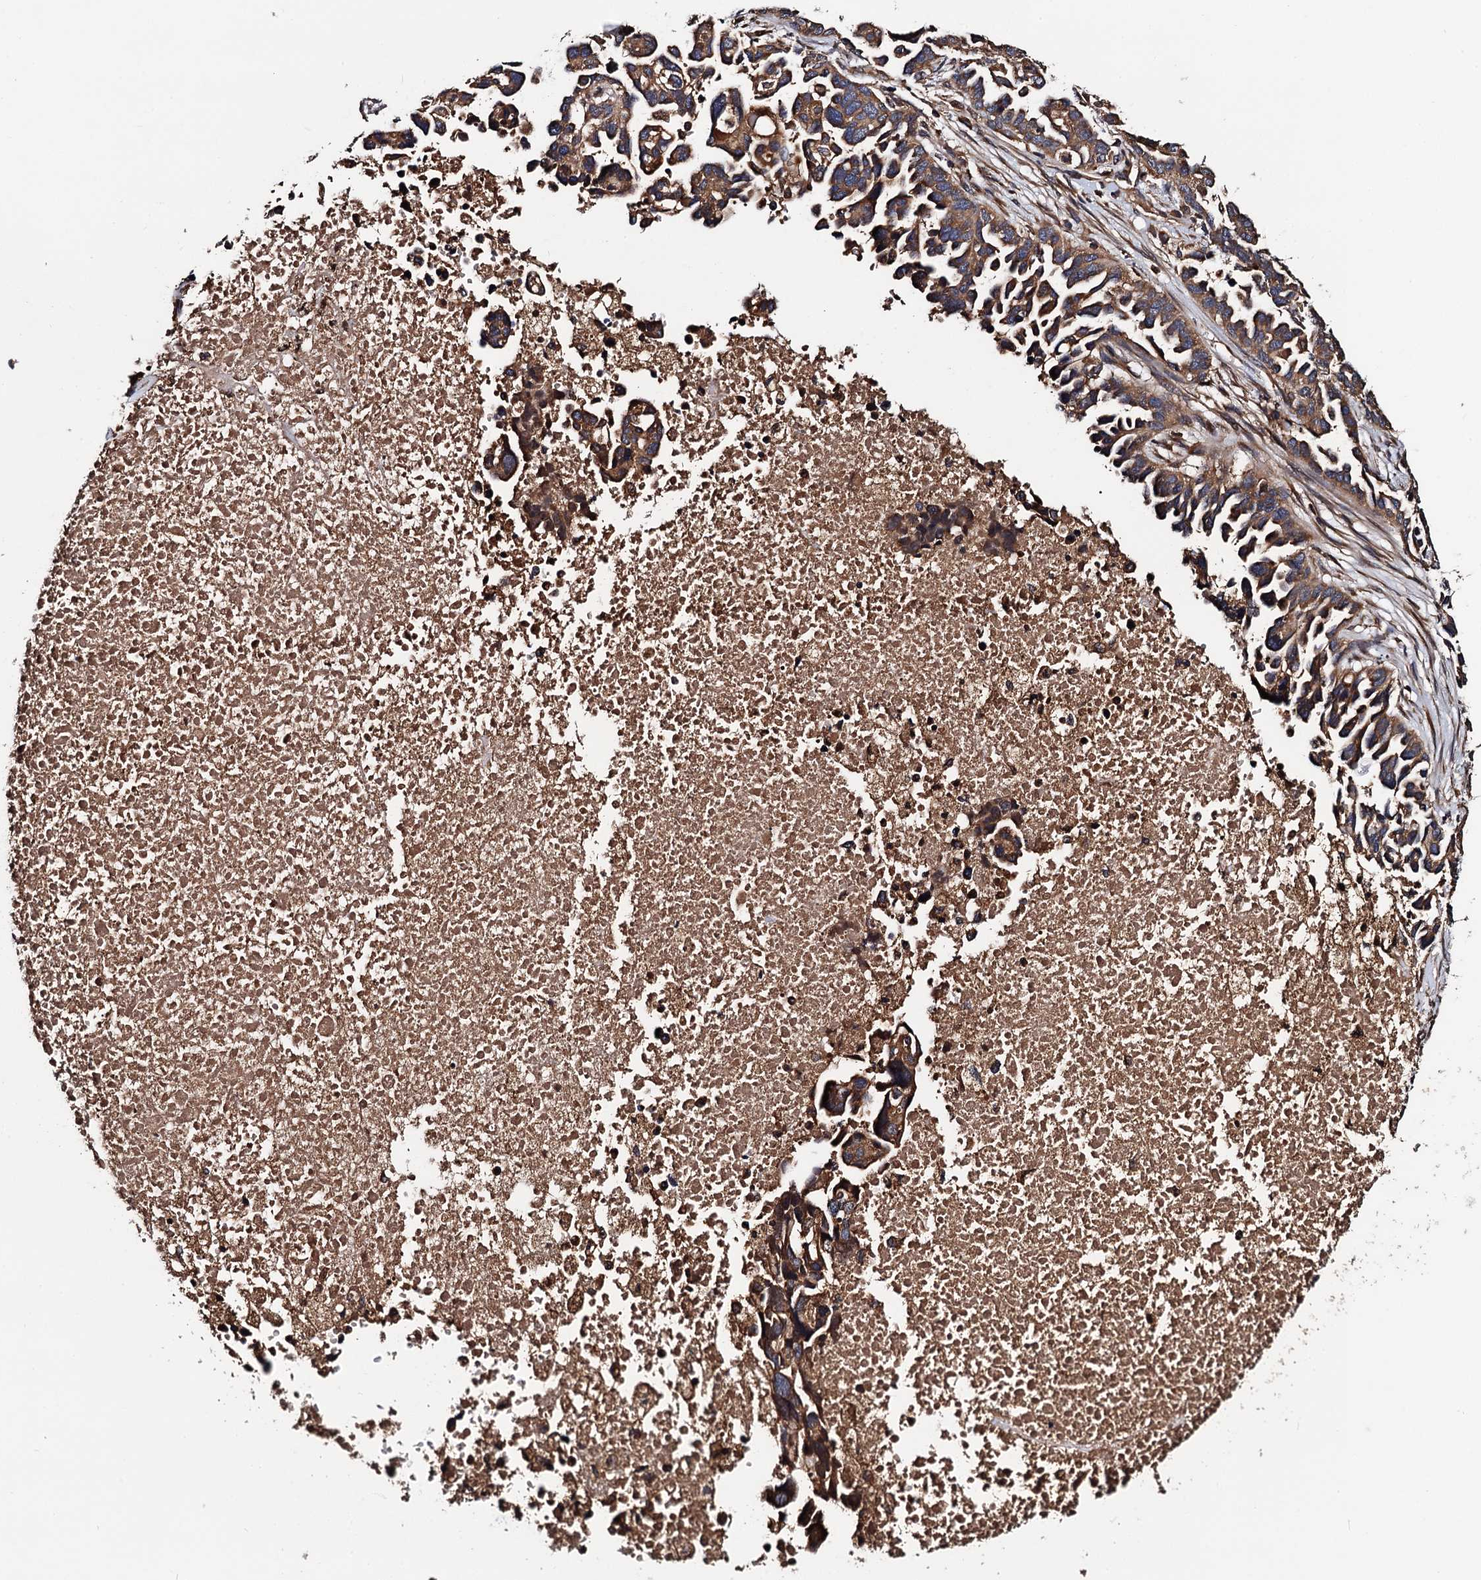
{"staining": {"intensity": "moderate", "quantity": ">75%", "location": "cytoplasmic/membranous"}, "tissue": "ovarian cancer", "cell_type": "Tumor cells", "image_type": "cancer", "snomed": [{"axis": "morphology", "description": "Cystadenocarcinoma, serous, NOS"}, {"axis": "topography", "description": "Ovary"}], "caption": "About >75% of tumor cells in ovarian cancer demonstrate moderate cytoplasmic/membranous protein staining as visualized by brown immunohistochemical staining.", "gene": "RGS11", "patient": {"sex": "female", "age": 54}}